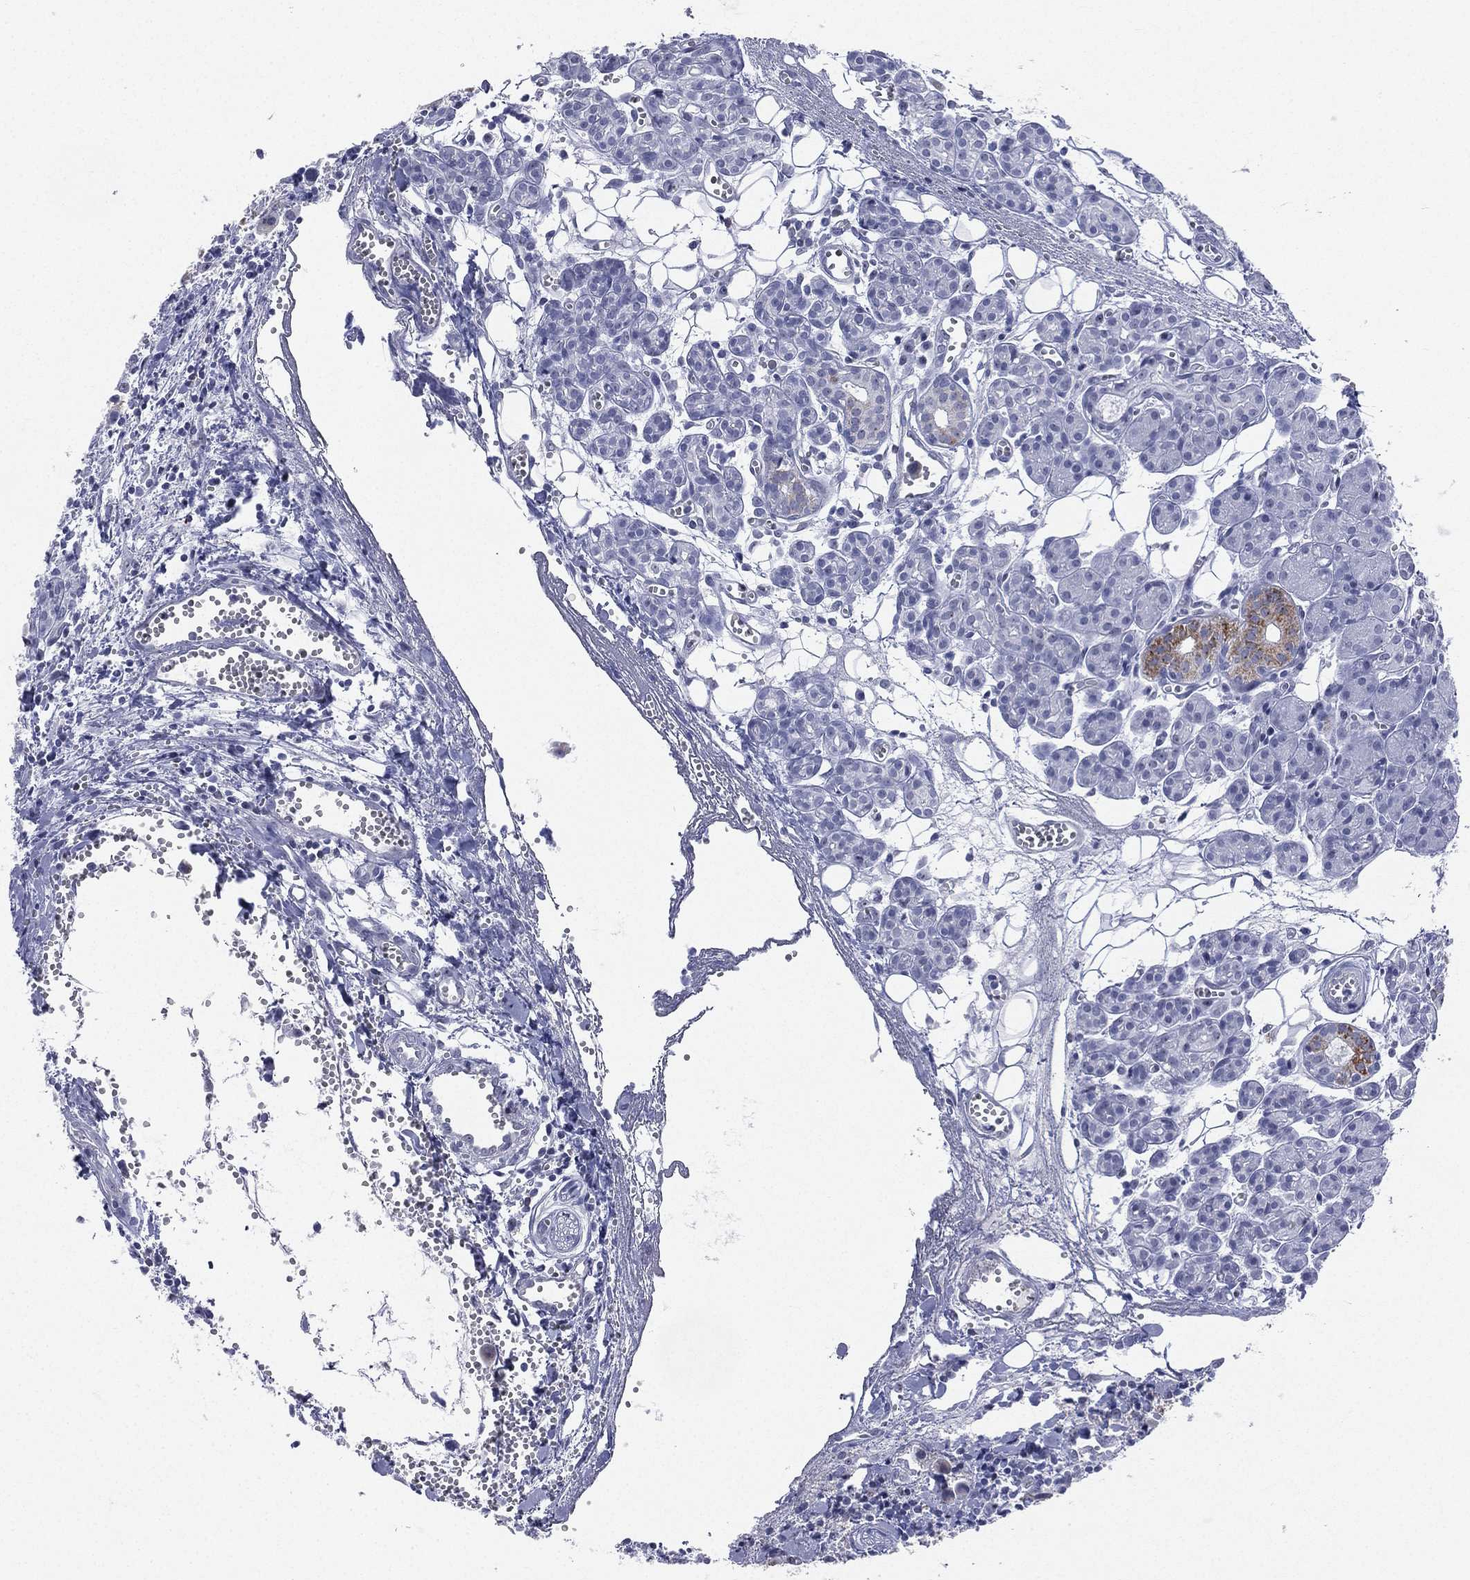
{"staining": {"intensity": "negative", "quantity": "none", "location": "none"}, "tissue": "head and neck cancer", "cell_type": "Tumor cells", "image_type": "cancer", "snomed": [{"axis": "morphology", "description": "Adenocarcinoma, NOS"}, {"axis": "topography", "description": "Head-Neck"}], "caption": "Human head and neck adenocarcinoma stained for a protein using IHC demonstrates no expression in tumor cells.", "gene": "CD22", "patient": {"sex": "male", "age": 76}}